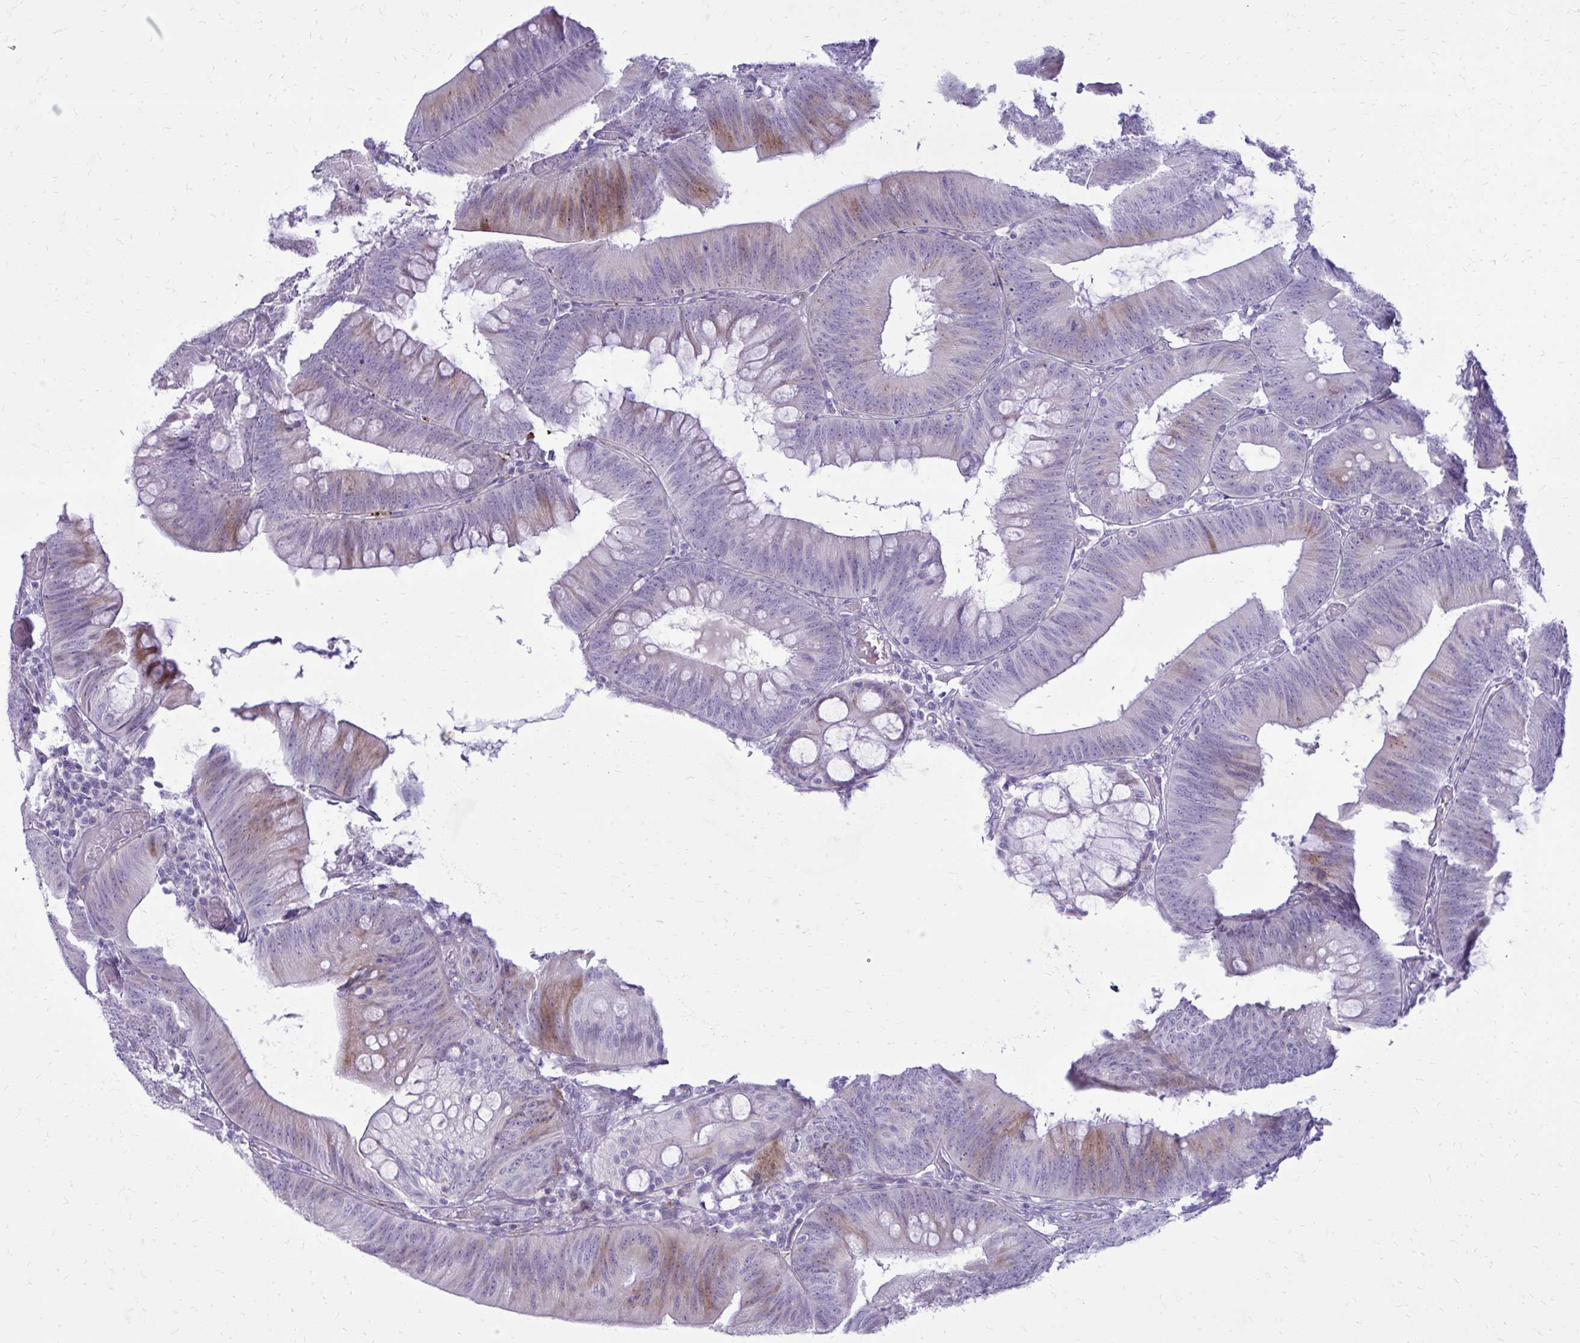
{"staining": {"intensity": "moderate", "quantity": "<25%", "location": "cytoplasmic/membranous"}, "tissue": "colorectal cancer", "cell_type": "Tumor cells", "image_type": "cancer", "snomed": [{"axis": "morphology", "description": "Adenocarcinoma, NOS"}, {"axis": "topography", "description": "Colon"}], "caption": "Immunohistochemistry (IHC) photomicrograph of neoplastic tissue: adenocarcinoma (colorectal) stained using immunohistochemistry (IHC) exhibits low levels of moderate protein expression localized specifically in the cytoplasmic/membranous of tumor cells, appearing as a cytoplasmic/membranous brown color.", "gene": "BCL6B", "patient": {"sex": "male", "age": 84}}